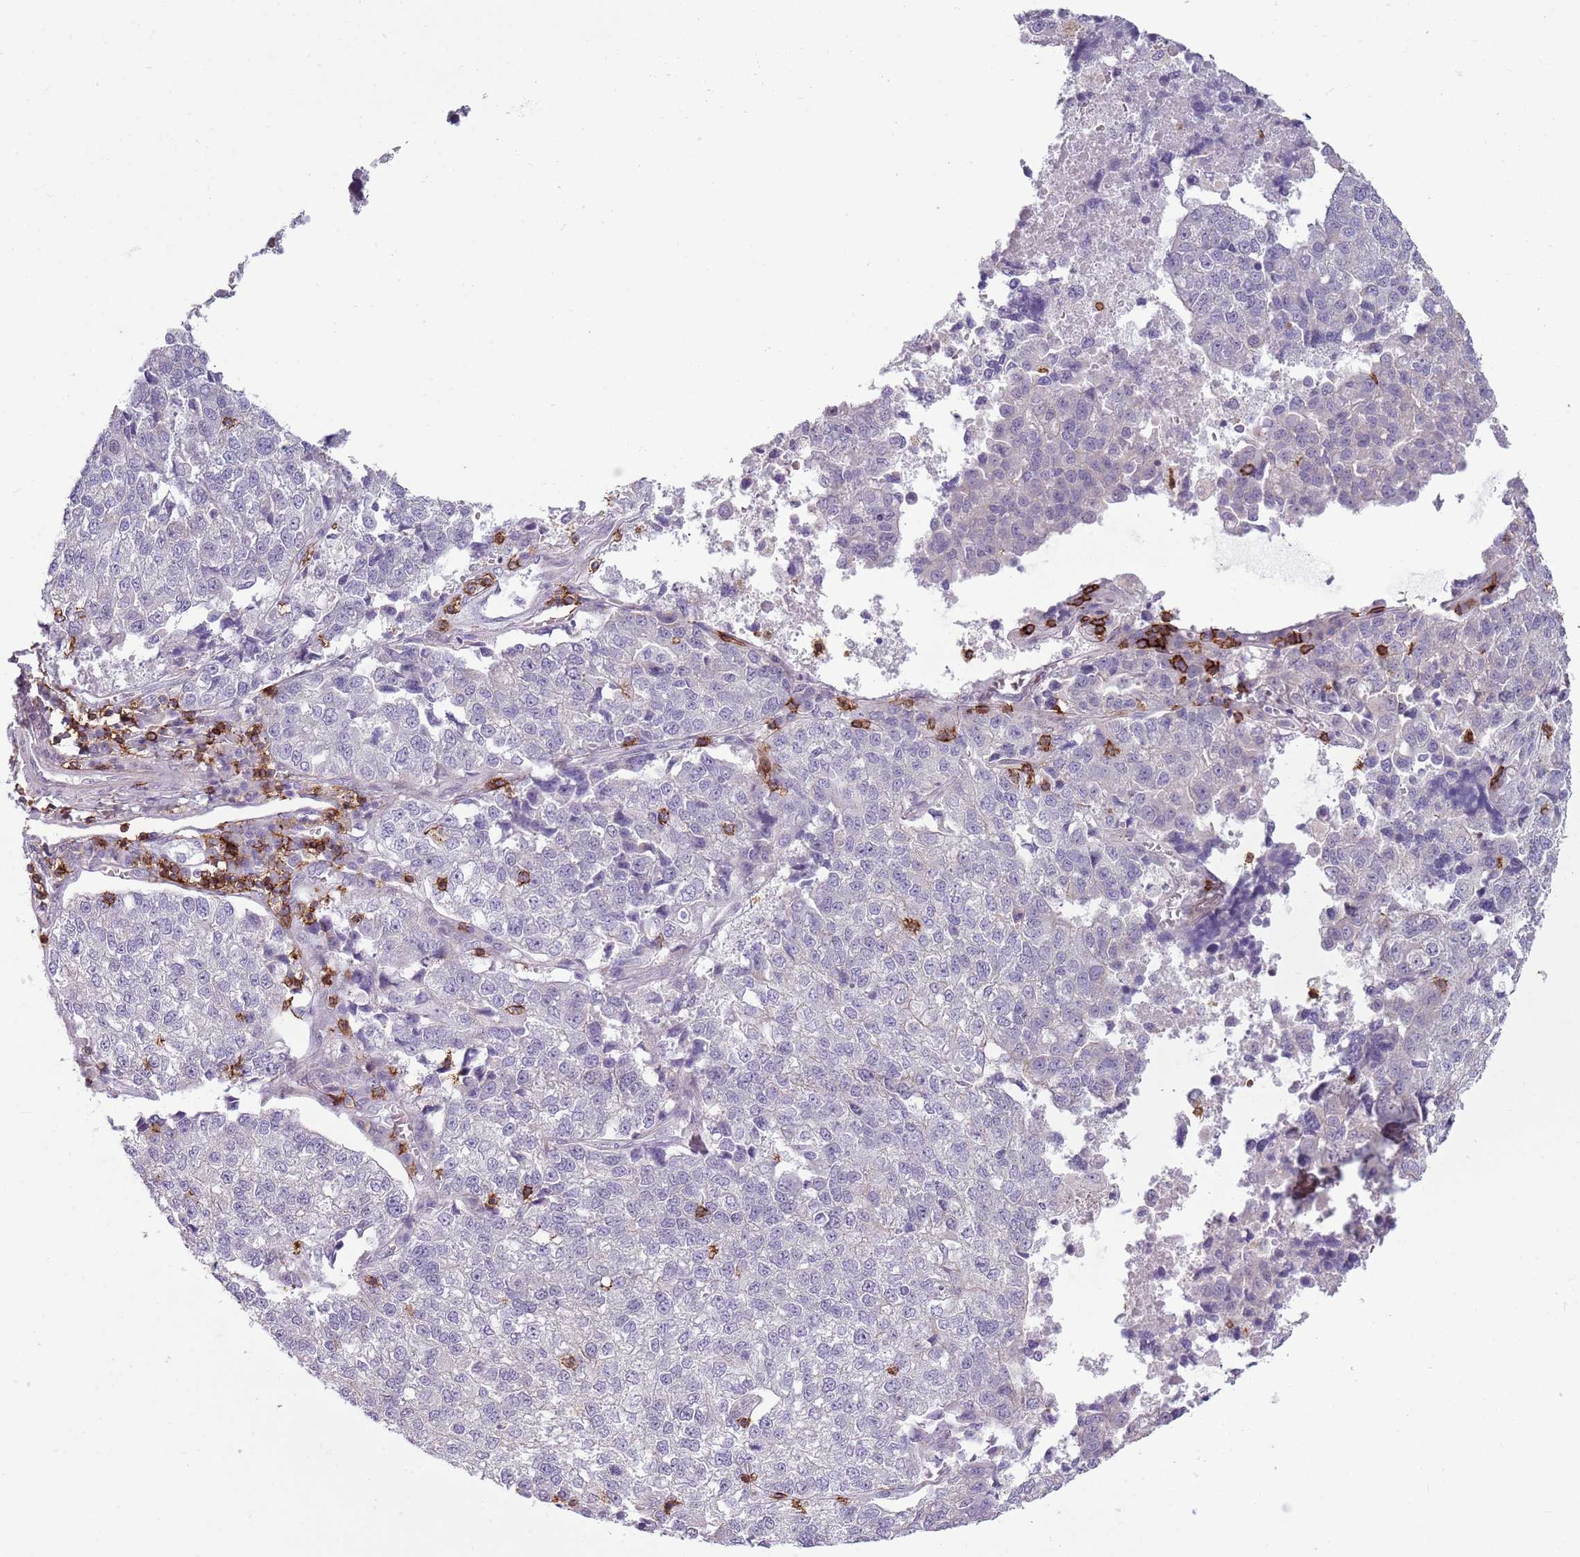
{"staining": {"intensity": "negative", "quantity": "none", "location": "none"}, "tissue": "lung cancer", "cell_type": "Tumor cells", "image_type": "cancer", "snomed": [{"axis": "morphology", "description": "Adenocarcinoma, NOS"}, {"axis": "topography", "description": "Lung"}], "caption": "Immunohistochemistry micrograph of human lung adenocarcinoma stained for a protein (brown), which shows no staining in tumor cells.", "gene": "ZNF583", "patient": {"sex": "male", "age": 49}}